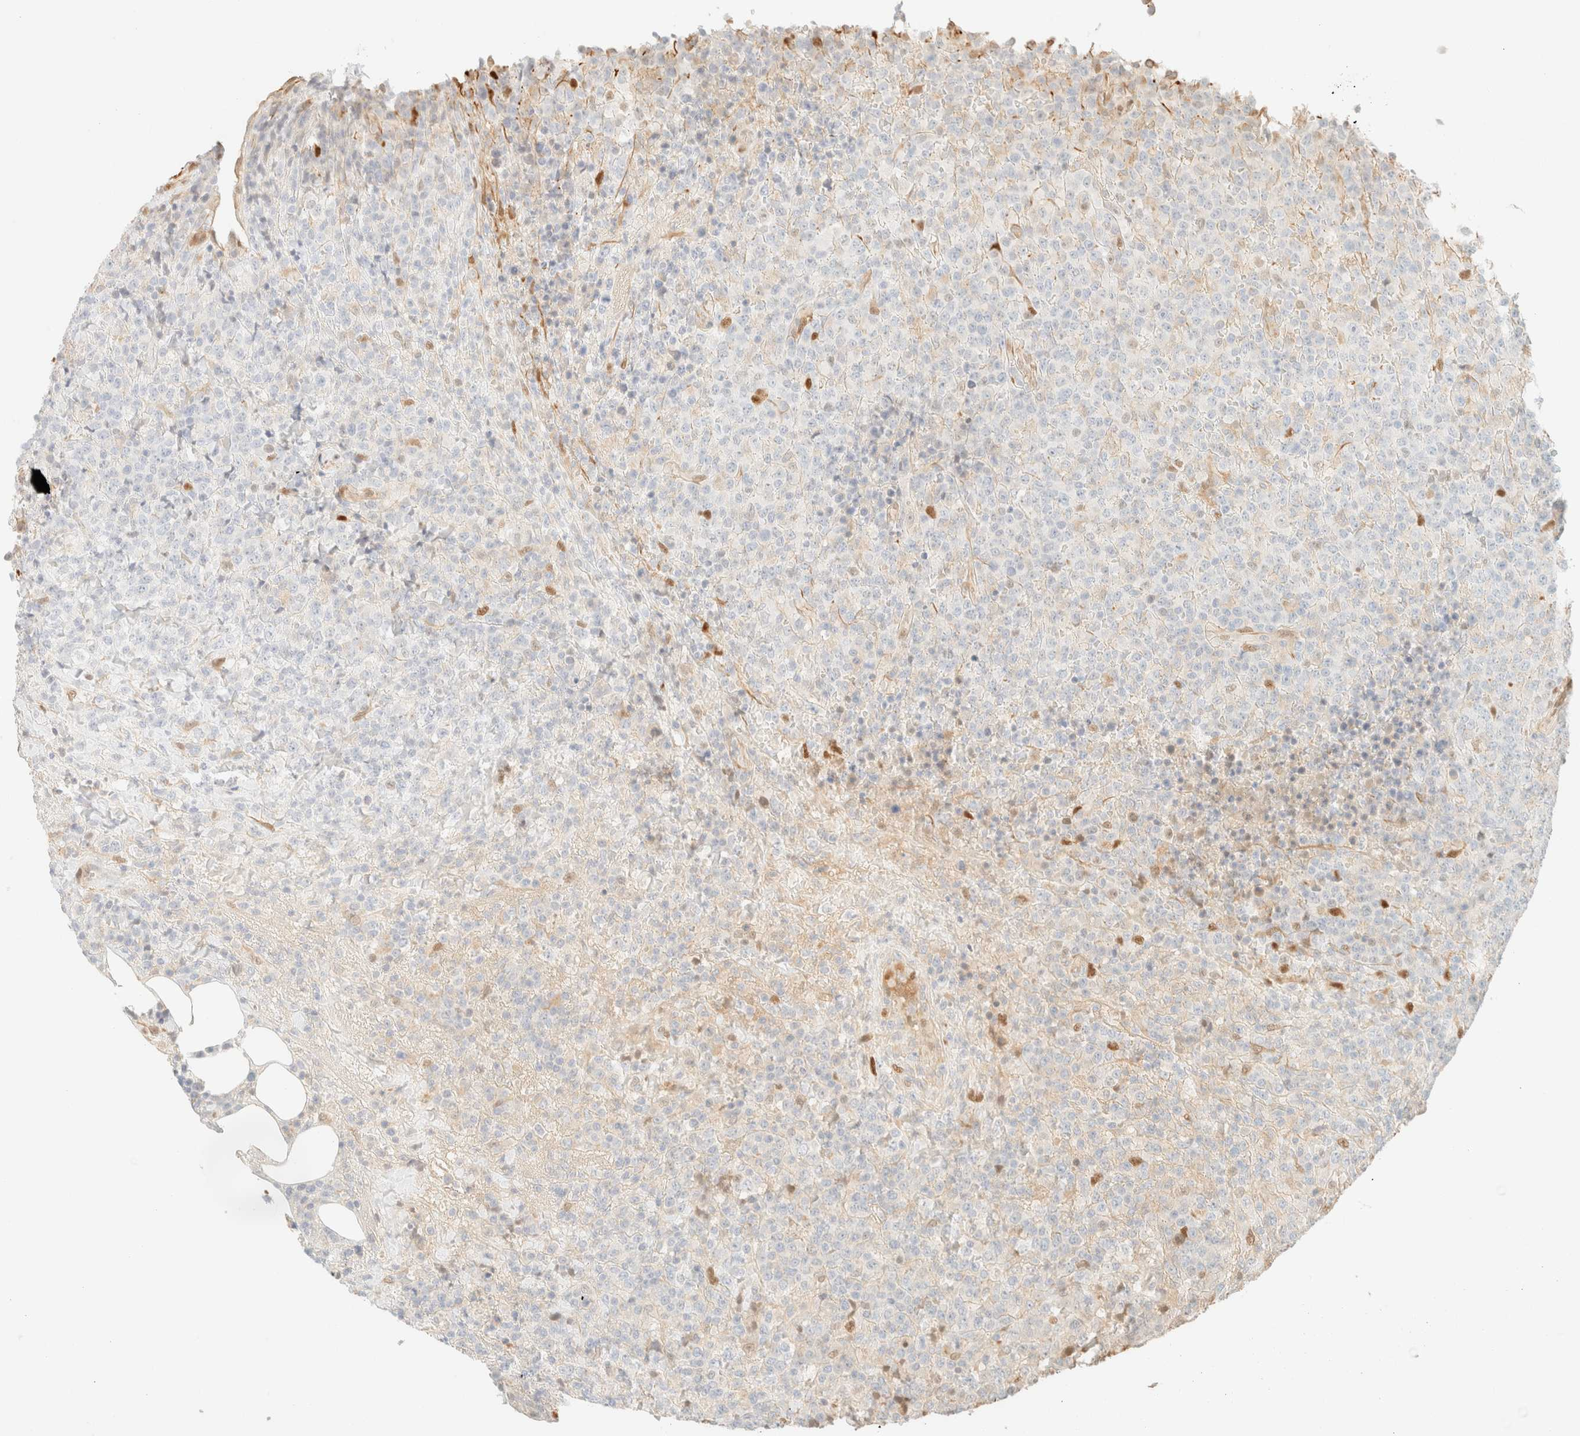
{"staining": {"intensity": "negative", "quantity": "none", "location": "none"}, "tissue": "lymphoma", "cell_type": "Tumor cells", "image_type": "cancer", "snomed": [{"axis": "morphology", "description": "Malignant lymphoma, non-Hodgkin's type, High grade"}, {"axis": "topography", "description": "Lymph node"}], "caption": "Immunohistochemistry histopathology image of neoplastic tissue: human lymphoma stained with DAB exhibits no significant protein expression in tumor cells.", "gene": "ZSCAN18", "patient": {"sex": "male", "age": 13}}